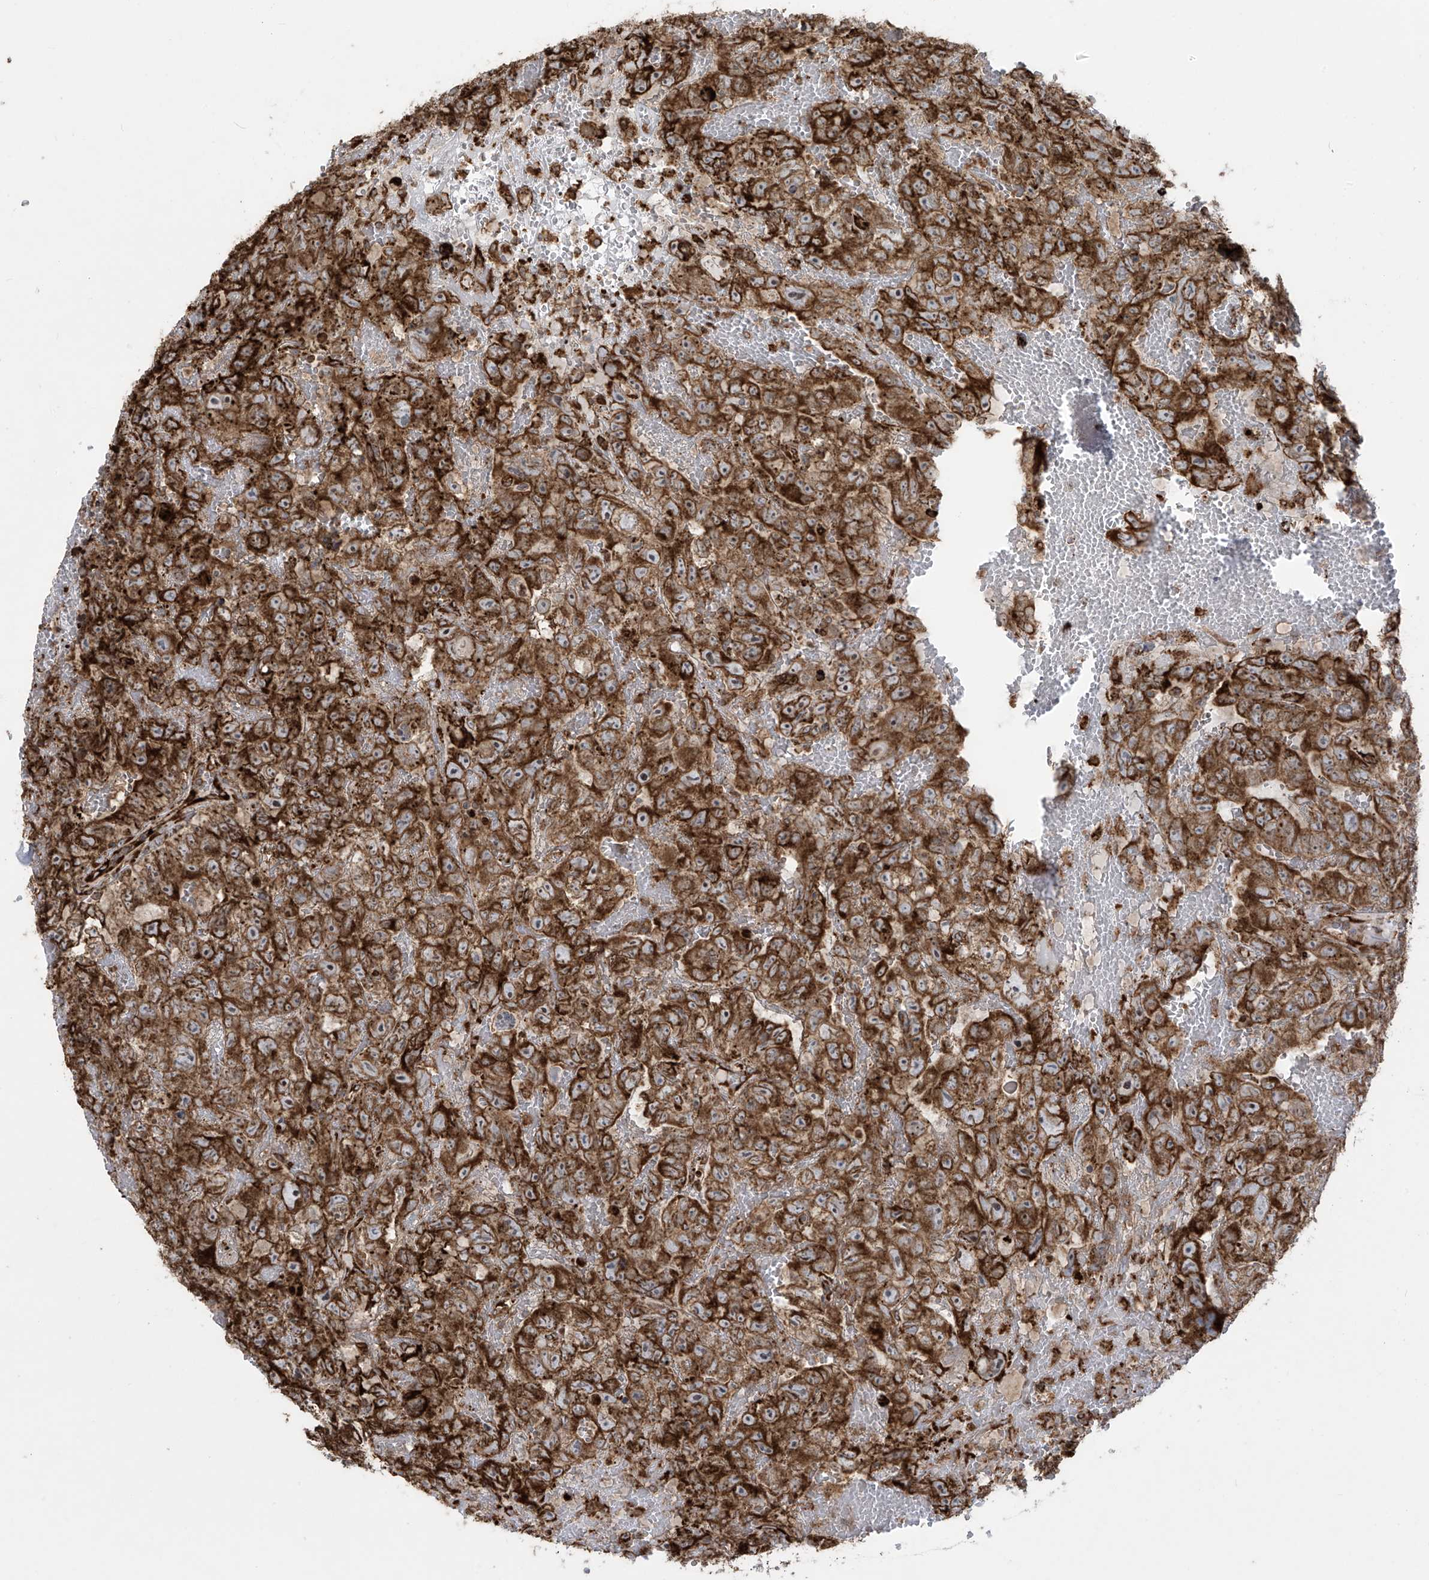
{"staining": {"intensity": "strong", "quantity": ">75%", "location": "cytoplasmic/membranous"}, "tissue": "testis cancer", "cell_type": "Tumor cells", "image_type": "cancer", "snomed": [{"axis": "morphology", "description": "Carcinoma, Embryonal, NOS"}, {"axis": "topography", "description": "Testis"}], "caption": "Human testis embryonal carcinoma stained for a protein (brown) reveals strong cytoplasmic/membranous positive positivity in approximately >75% of tumor cells.", "gene": "MX1", "patient": {"sex": "male", "age": 45}}